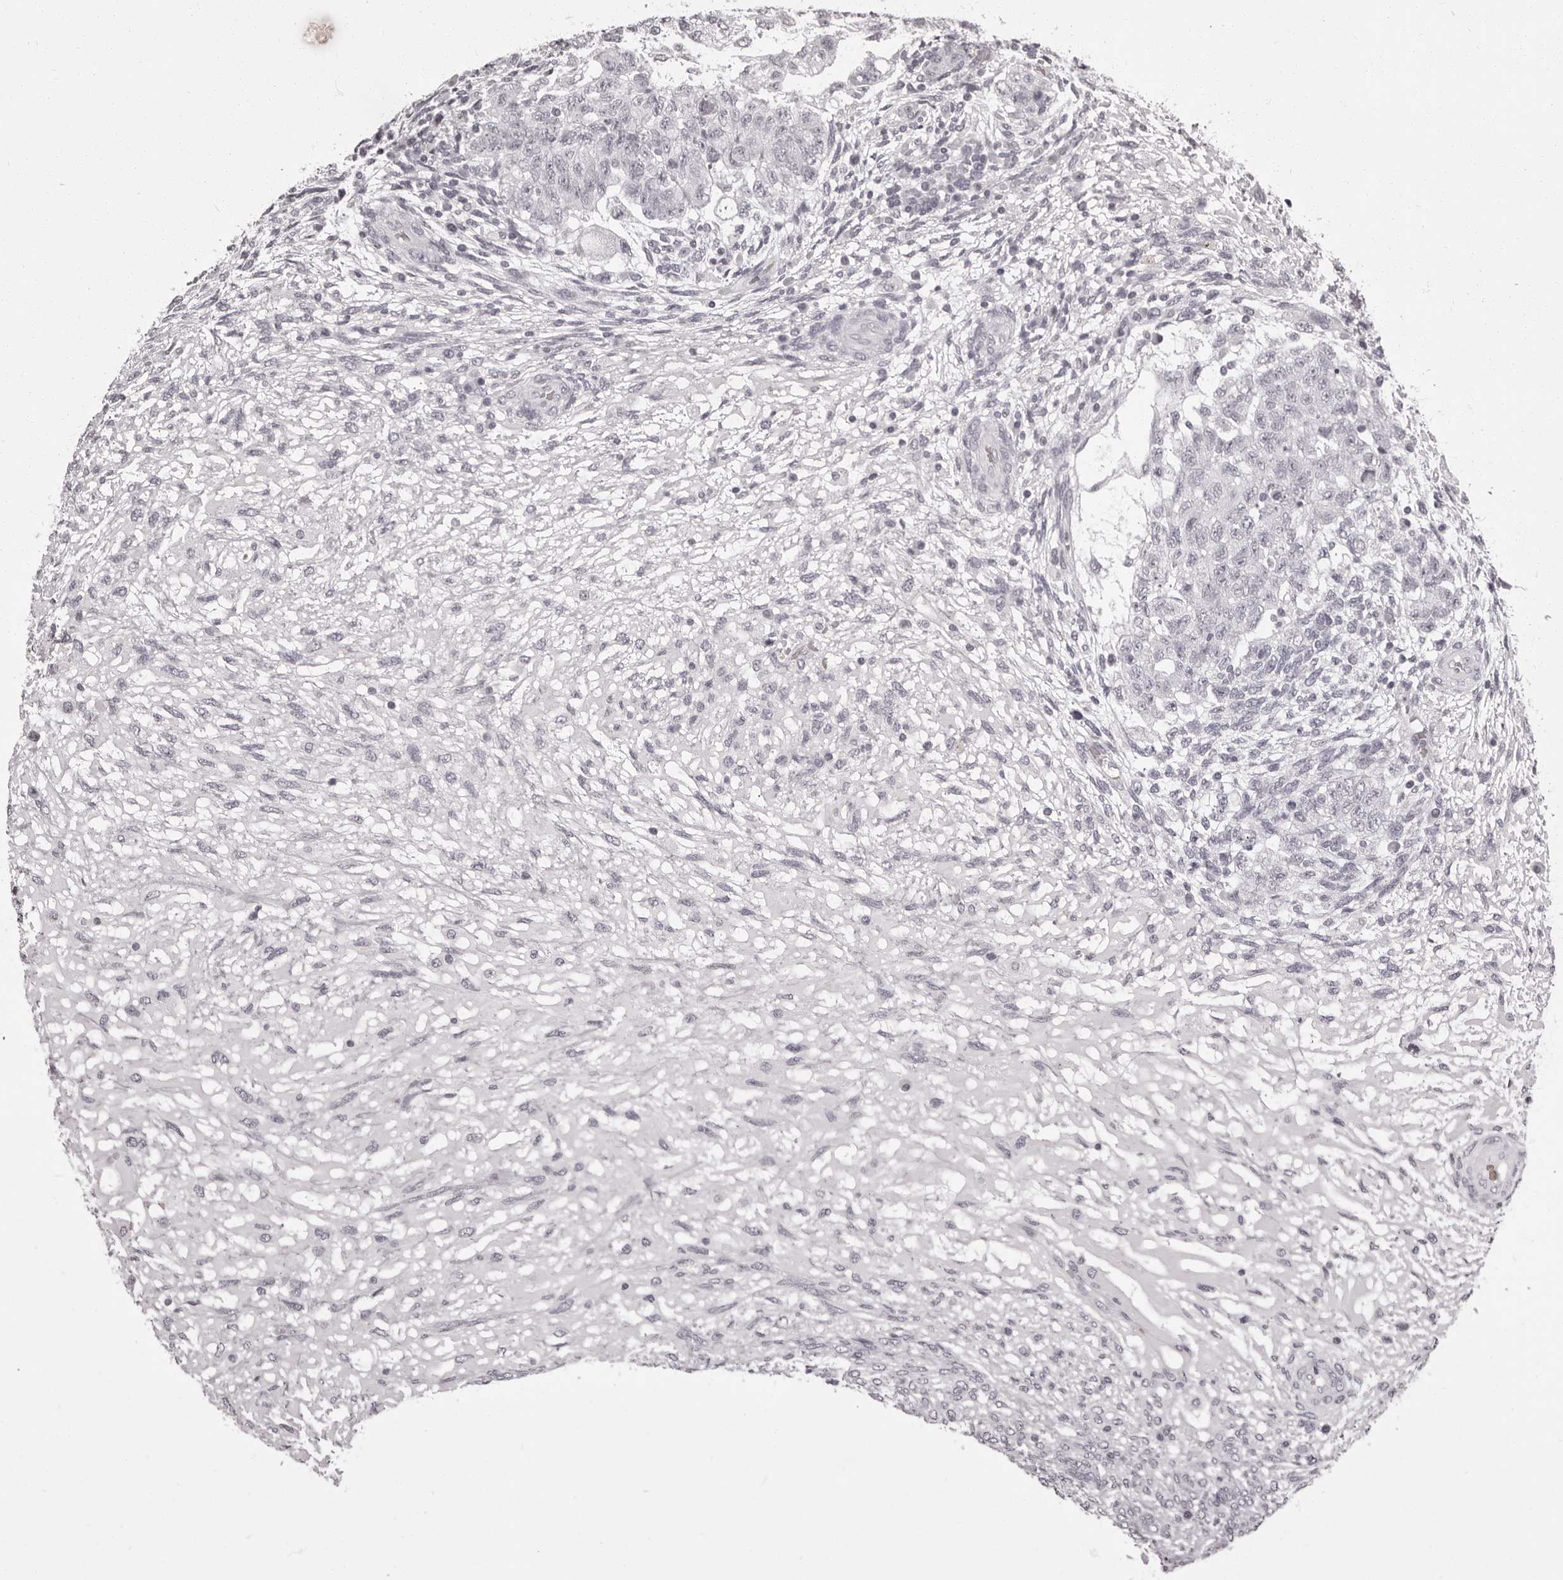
{"staining": {"intensity": "negative", "quantity": "none", "location": "none"}, "tissue": "testis cancer", "cell_type": "Tumor cells", "image_type": "cancer", "snomed": [{"axis": "morphology", "description": "Normal tissue, NOS"}, {"axis": "morphology", "description": "Carcinoma, Embryonal, NOS"}, {"axis": "topography", "description": "Testis"}], "caption": "This is an immunohistochemistry (IHC) image of human embryonal carcinoma (testis). There is no staining in tumor cells.", "gene": "C8orf74", "patient": {"sex": "male", "age": 36}}